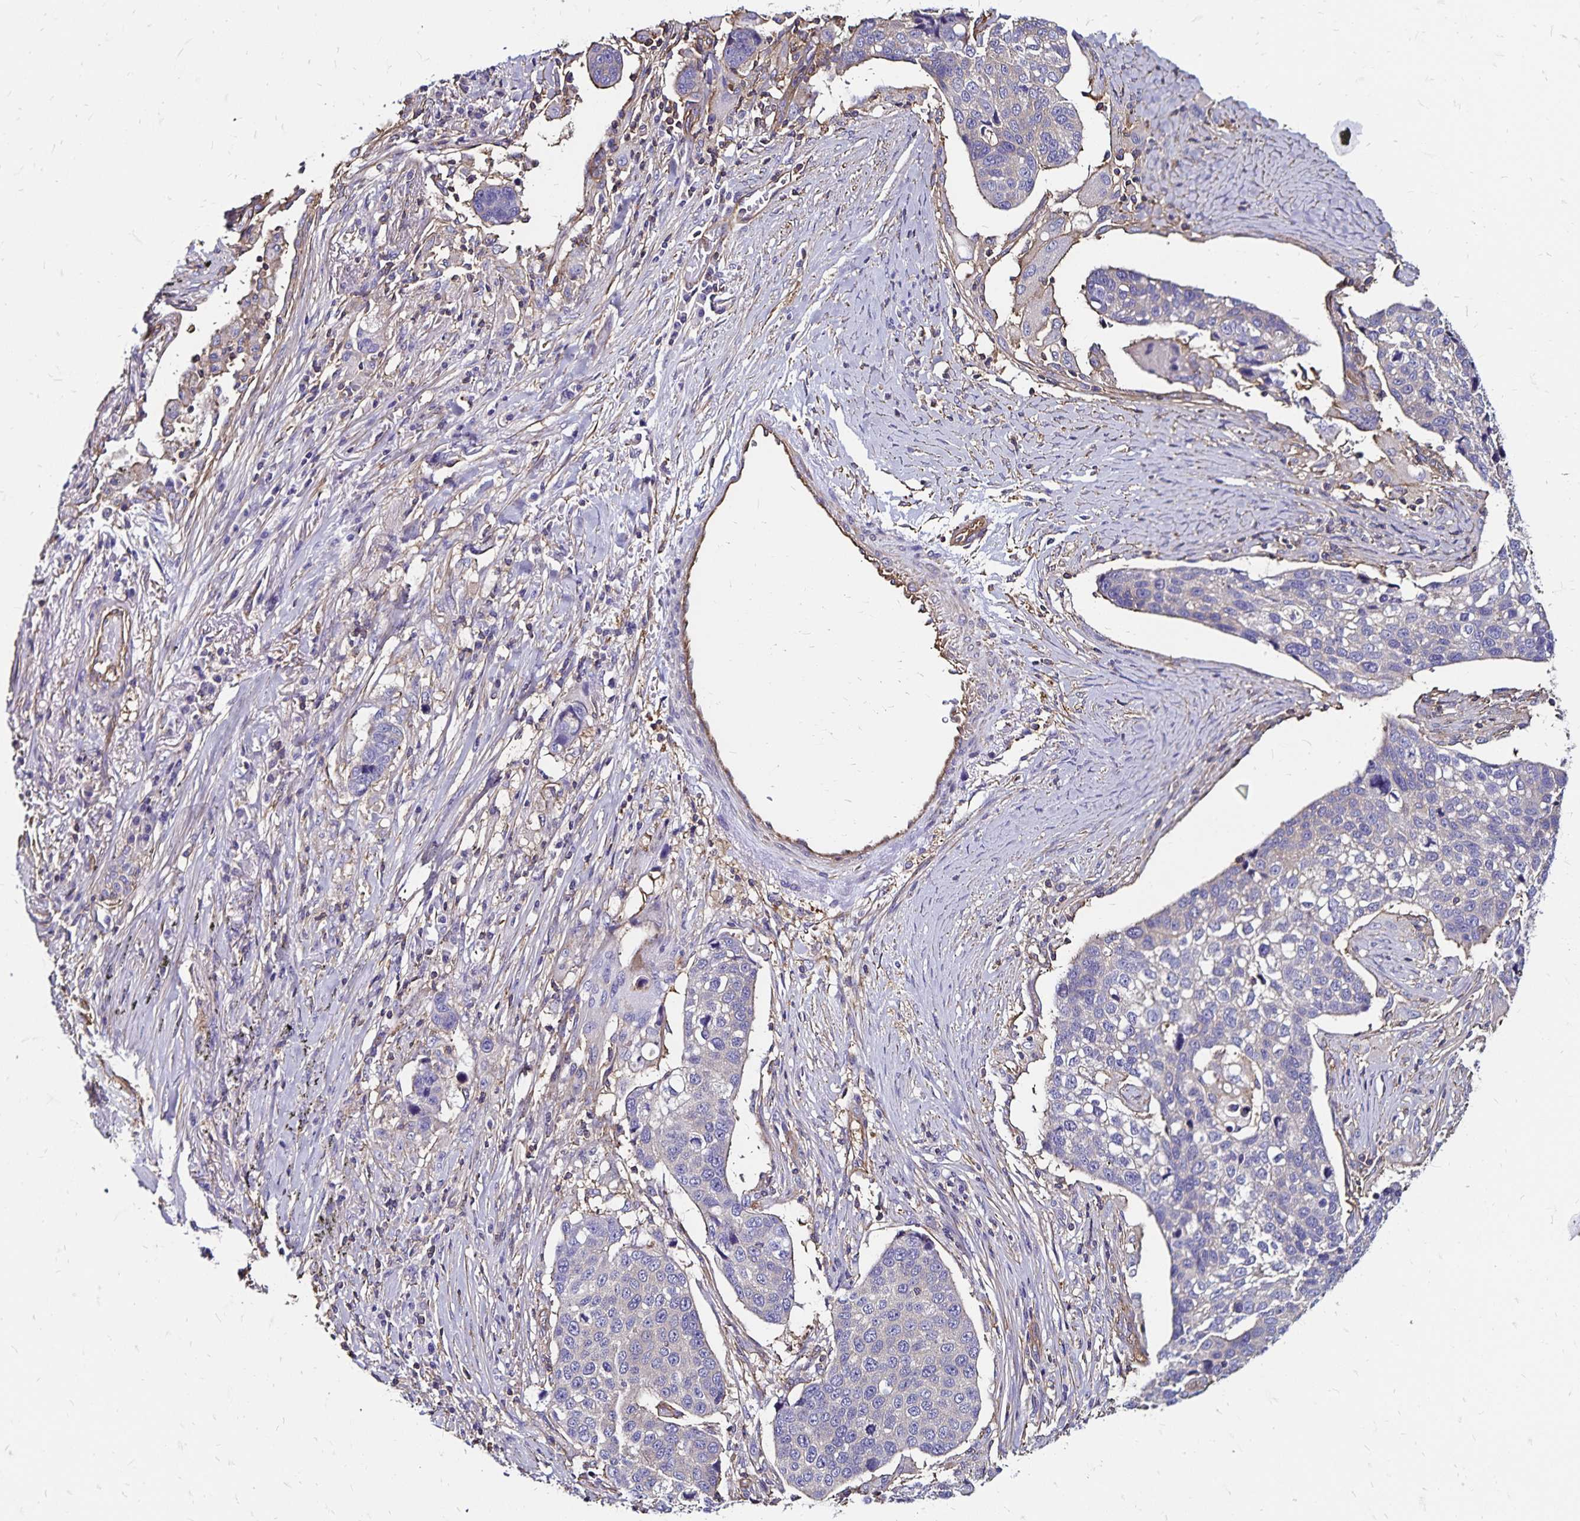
{"staining": {"intensity": "negative", "quantity": "none", "location": "none"}, "tissue": "lung cancer", "cell_type": "Tumor cells", "image_type": "cancer", "snomed": [{"axis": "morphology", "description": "Squamous cell carcinoma, NOS"}, {"axis": "topography", "description": "Lymph node"}, {"axis": "topography", "description": "Lung"}], "caption": "This is a image of immunohistochemistry (IHC) staining of squamous cell carcinoma (lung), which shows no expression in tumor cells.", "gene": "RPRML", "patient": {"sex": "male", "age": 61}}